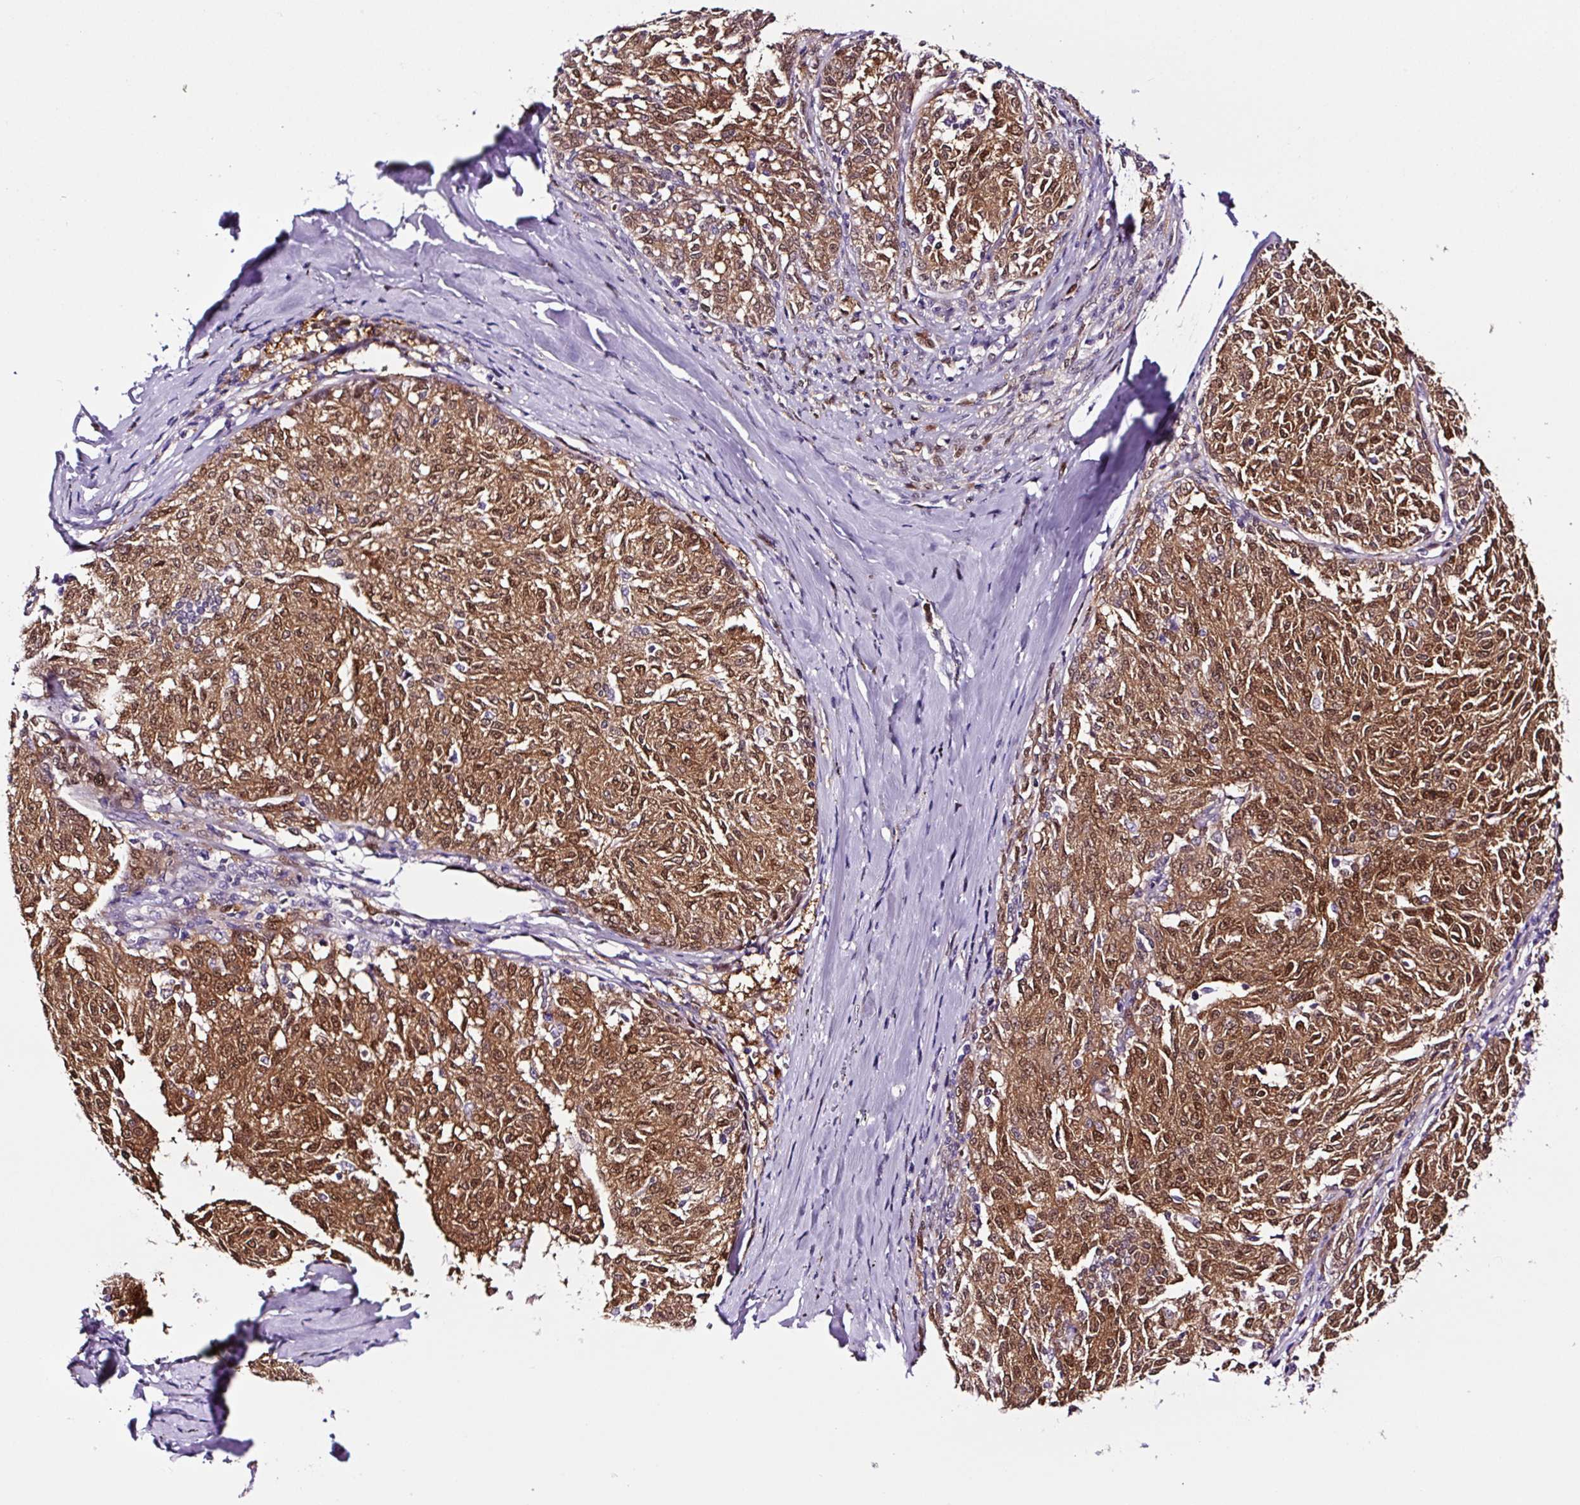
{"staining": {"intensity": "moderate", "quantity": ">75%", "location": "cytoplasmic/membranous,nuclear"}, "tissue": "melanoma", "cell_type": "Tumor cells", "image_type": "cancer", "snomed": [{"axis": "morphology", "description": "Malignant melanoma, NOS"}, {"axis": "topography", "description": "Skin"}], "caption": "Moderate cytoplasmic/membranous and nuclear positivity for a protein is seen in about >75% of tumor cells of malignant melanoma using immunohistochemistry.", "gene": "TAFA3", "patient": {"sex": "female", "age": 72}}